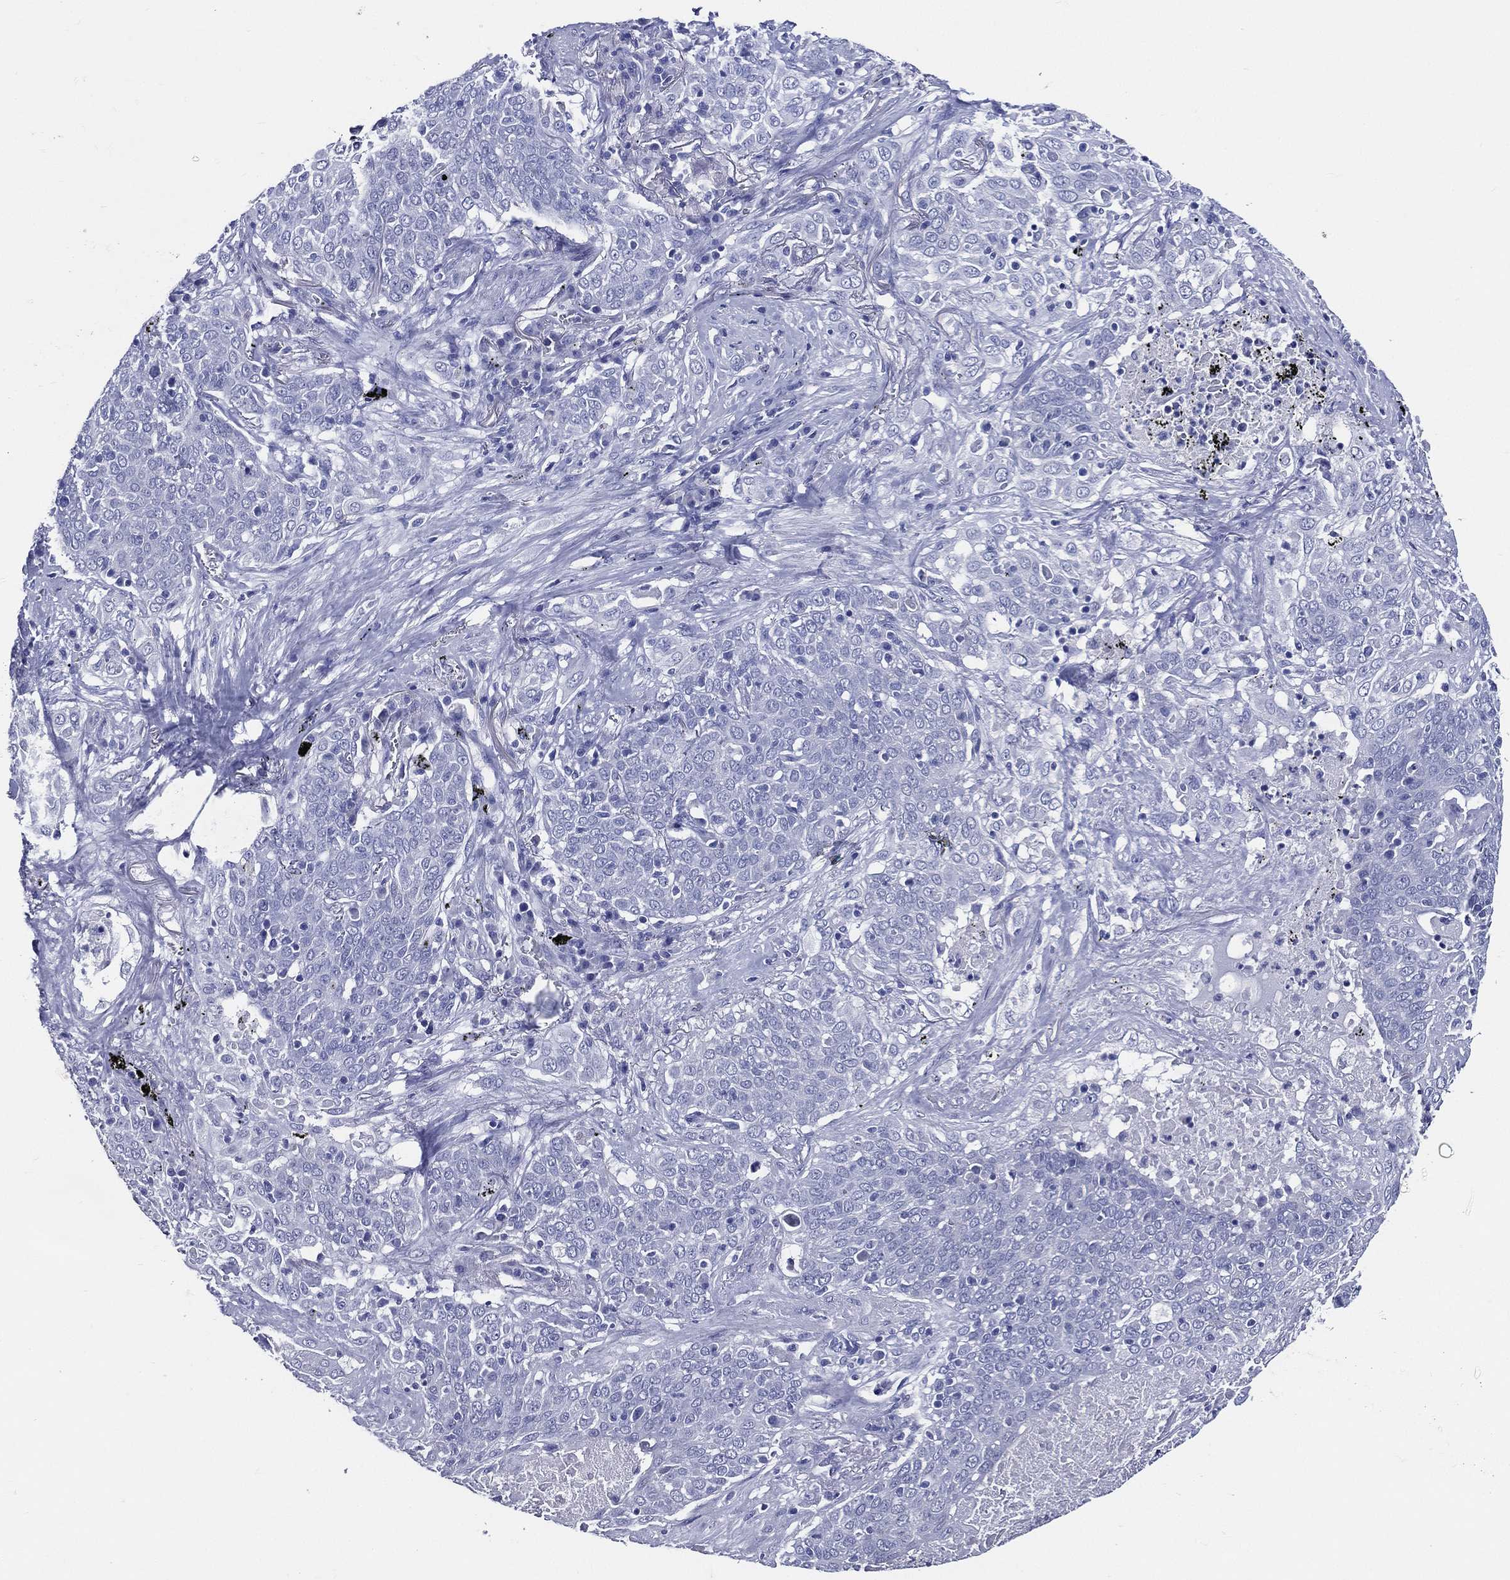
{"staining": {"intensity": "negative", "quantity": "none", "location": "none"}, "tissue": "lung cancer", "cell_type": "Tumor cells", "image_type": "cancer", "snomed": [{"axis": "morphology", "description": "Squamous cell carcinoma, NOS"}, {"axis": "topography", "description": "Lung"}], "caption": "Immunohistochemical staining of human squamous cell carcinoma (lung) shows no significant staining in tumor cells.", "gene": "ACE2", "patient": {"sex": "male", "age": 82}}